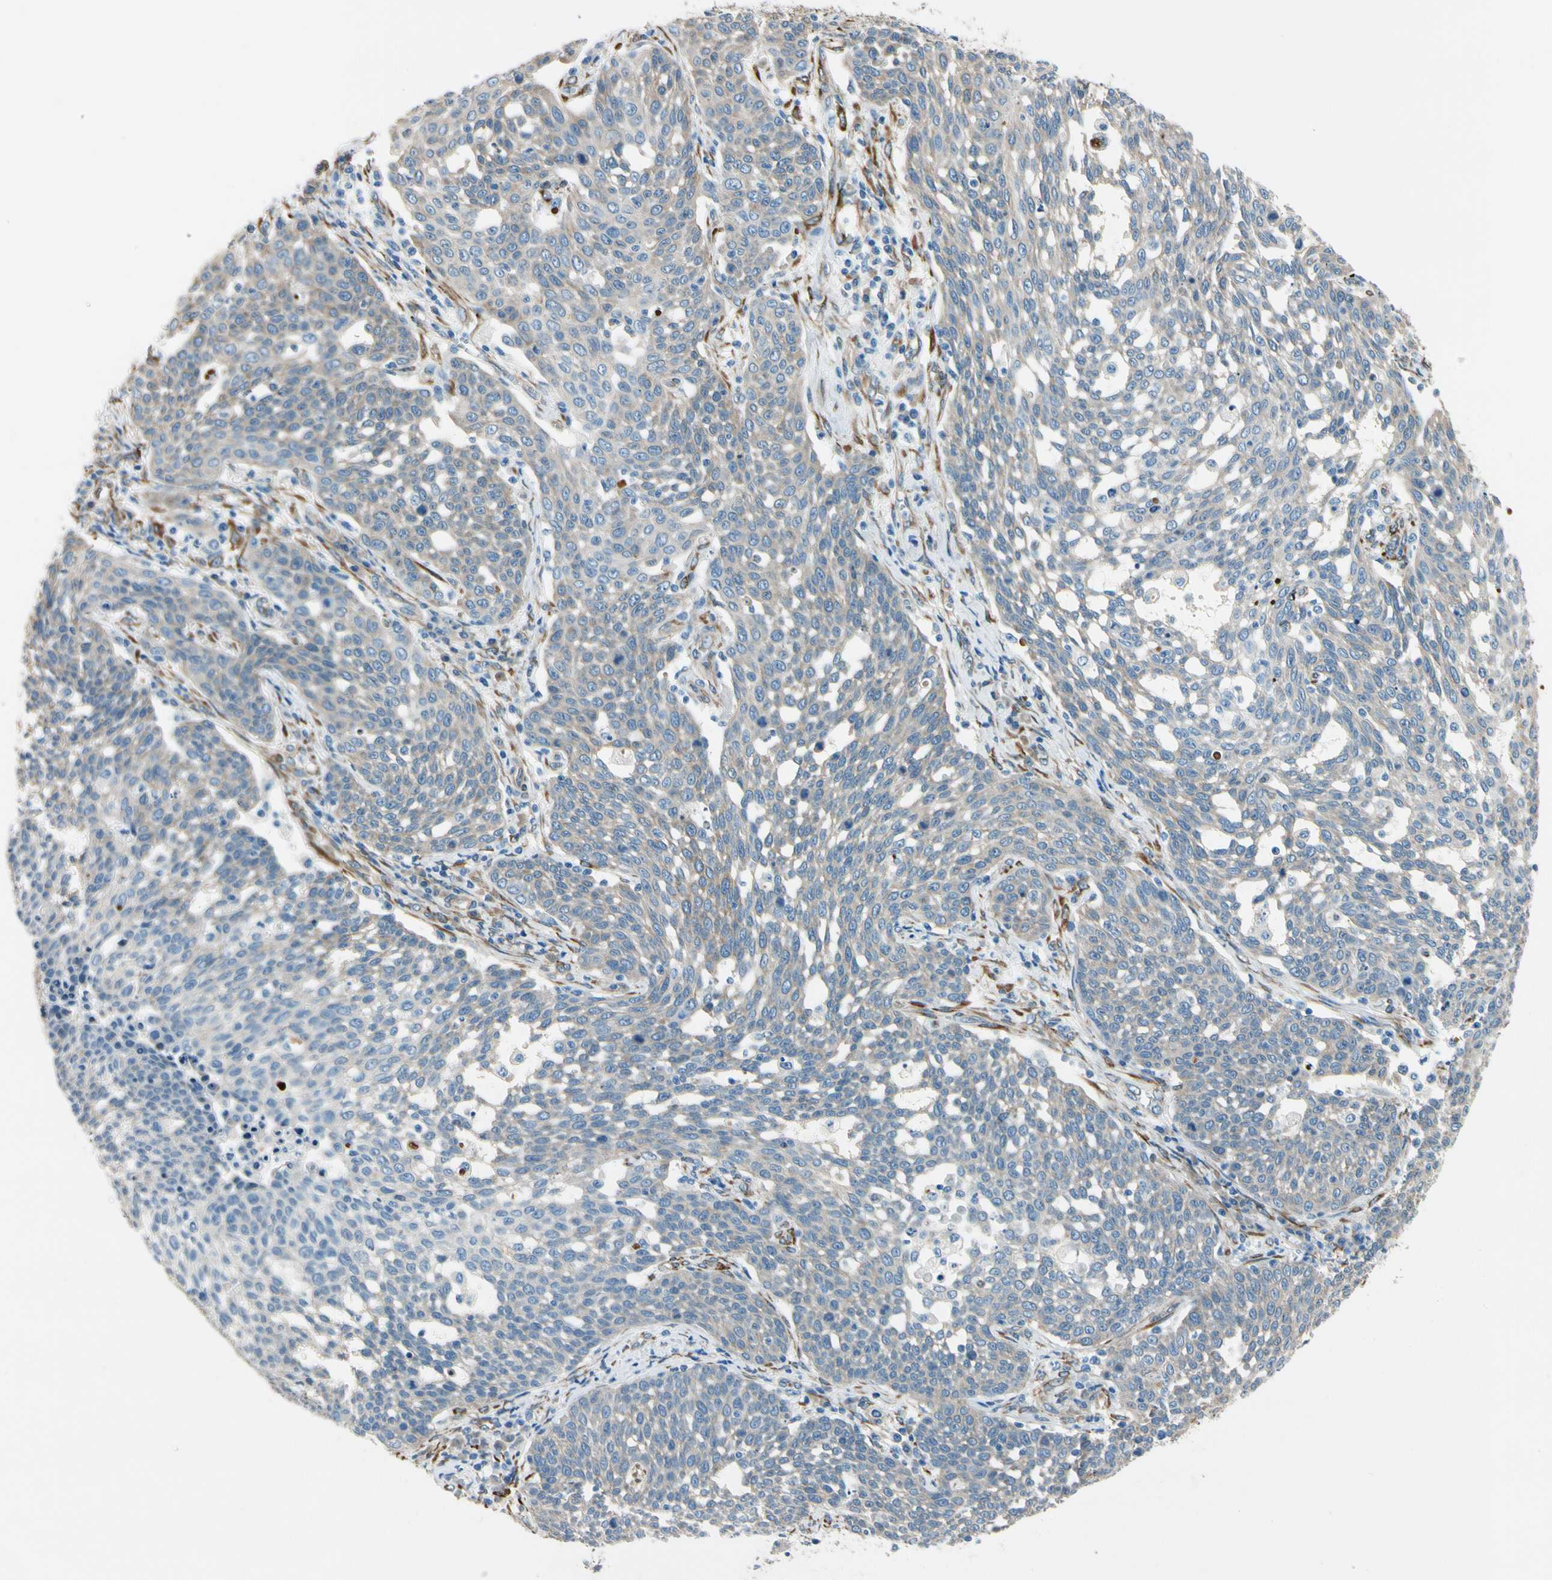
{"staining": {"intensity": "weak", "quantity": ">75%", "location": "cytoplasmic/membranous"}, "tissue": "cervical cancer", "cell_type": "Tumor cells", "image_type": "cancer", "snomed": [{"axis": "morphology", "description": "Squamous cell carcinoma, NOS"}, {"axis": "topography", "description": "Cervix"}], "caption": "Cervical squamous cell carcinoma stained with a protein marker shows weak staining in tumor cells.", "gene": "FKBP7", "patient": {"sex": "female", "age": 34}}